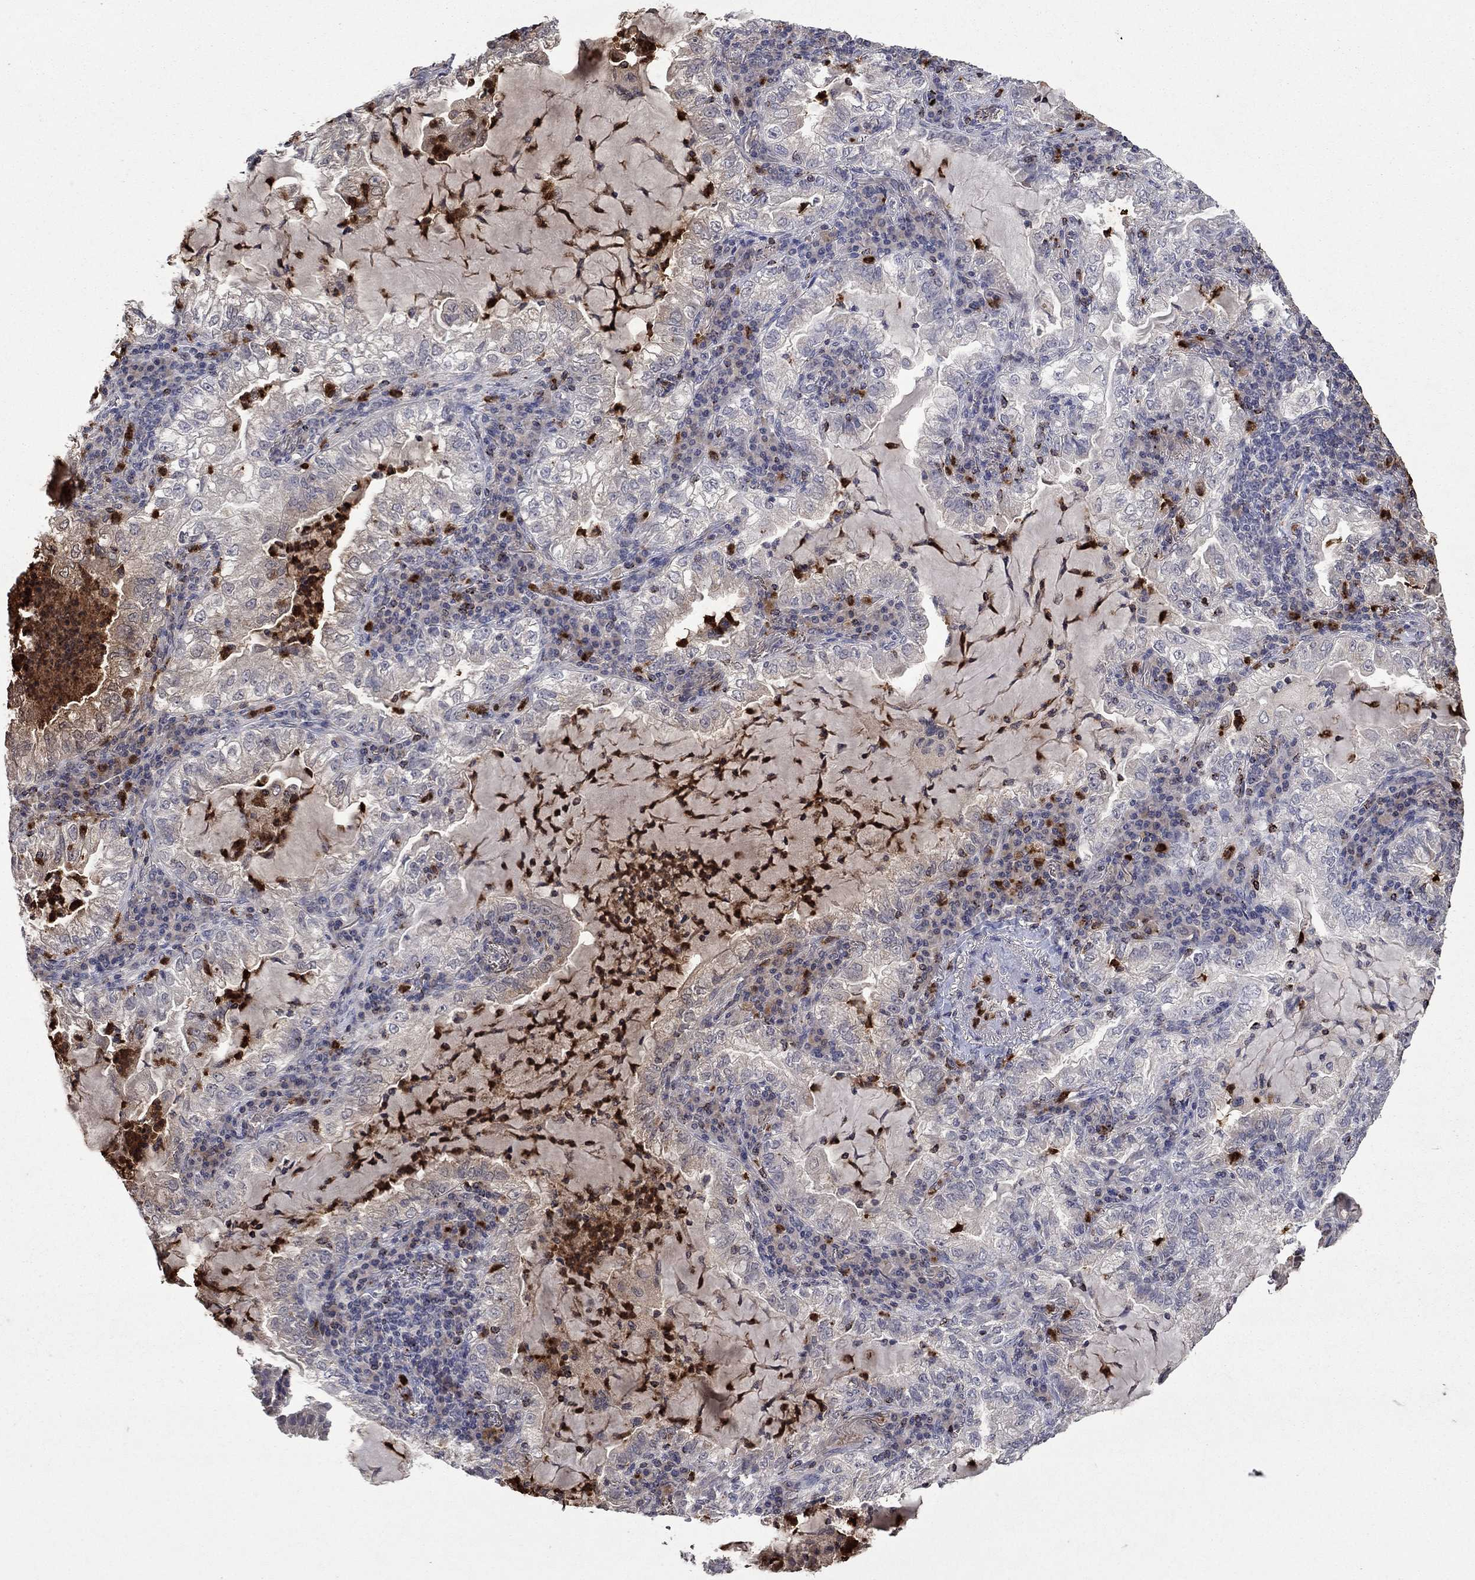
{"staining": {"intensity": "negative", "quantity": "none", "location": "none"}, "tissue": "lung cancer", "cell_type": "Tumor cells", "image_type": "cancer", "snomed": [{"axis": "morphology", "description": "Adenocarcinoma, NOS"}, {"axis": "topography", "description": "Lung"}], "caption": "Protein analysis of adenocarcinoma (lung) displays no significant expression in tumor cells.", "gene": "CCL5", "patient": {"sex": "female", "age": 73}}